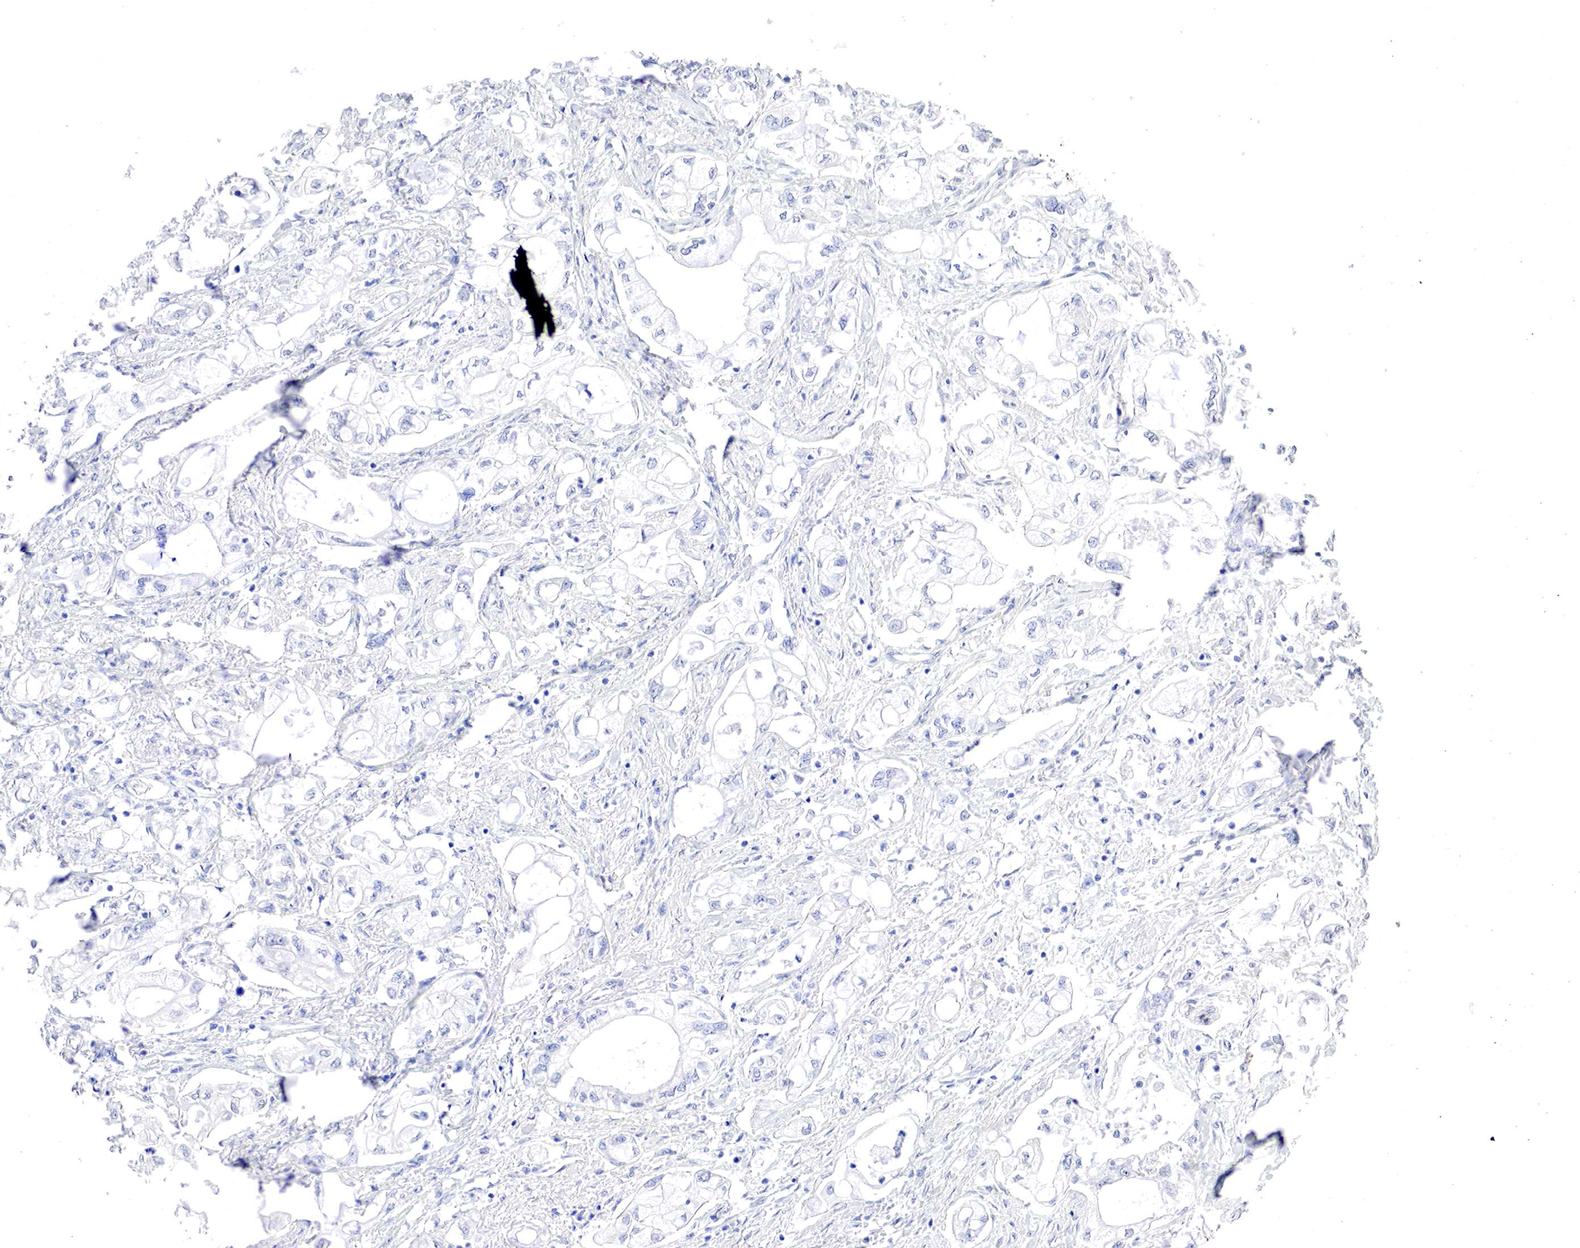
{"staining": {"intensity": "negative", "quantity": "none", "location": "none"}, "tissue": "pancreatic cancer", "cell_type": "Tumor cells", "image_type": "cancer", "snomed": [{"axis": "morphology", "description": "Adenocarcinoma, NOS"}, {"axis": "topography", "description": "Pancreas"}], "caption": "This is a histopathology image of immunohistochemistry staining of adenocarcinoma (pancreatic), which shows no staining in tumor cells. (DAB IHC, high magnification).", "gene": "OTC", "patient": {"sex": "male", "age": 79}}